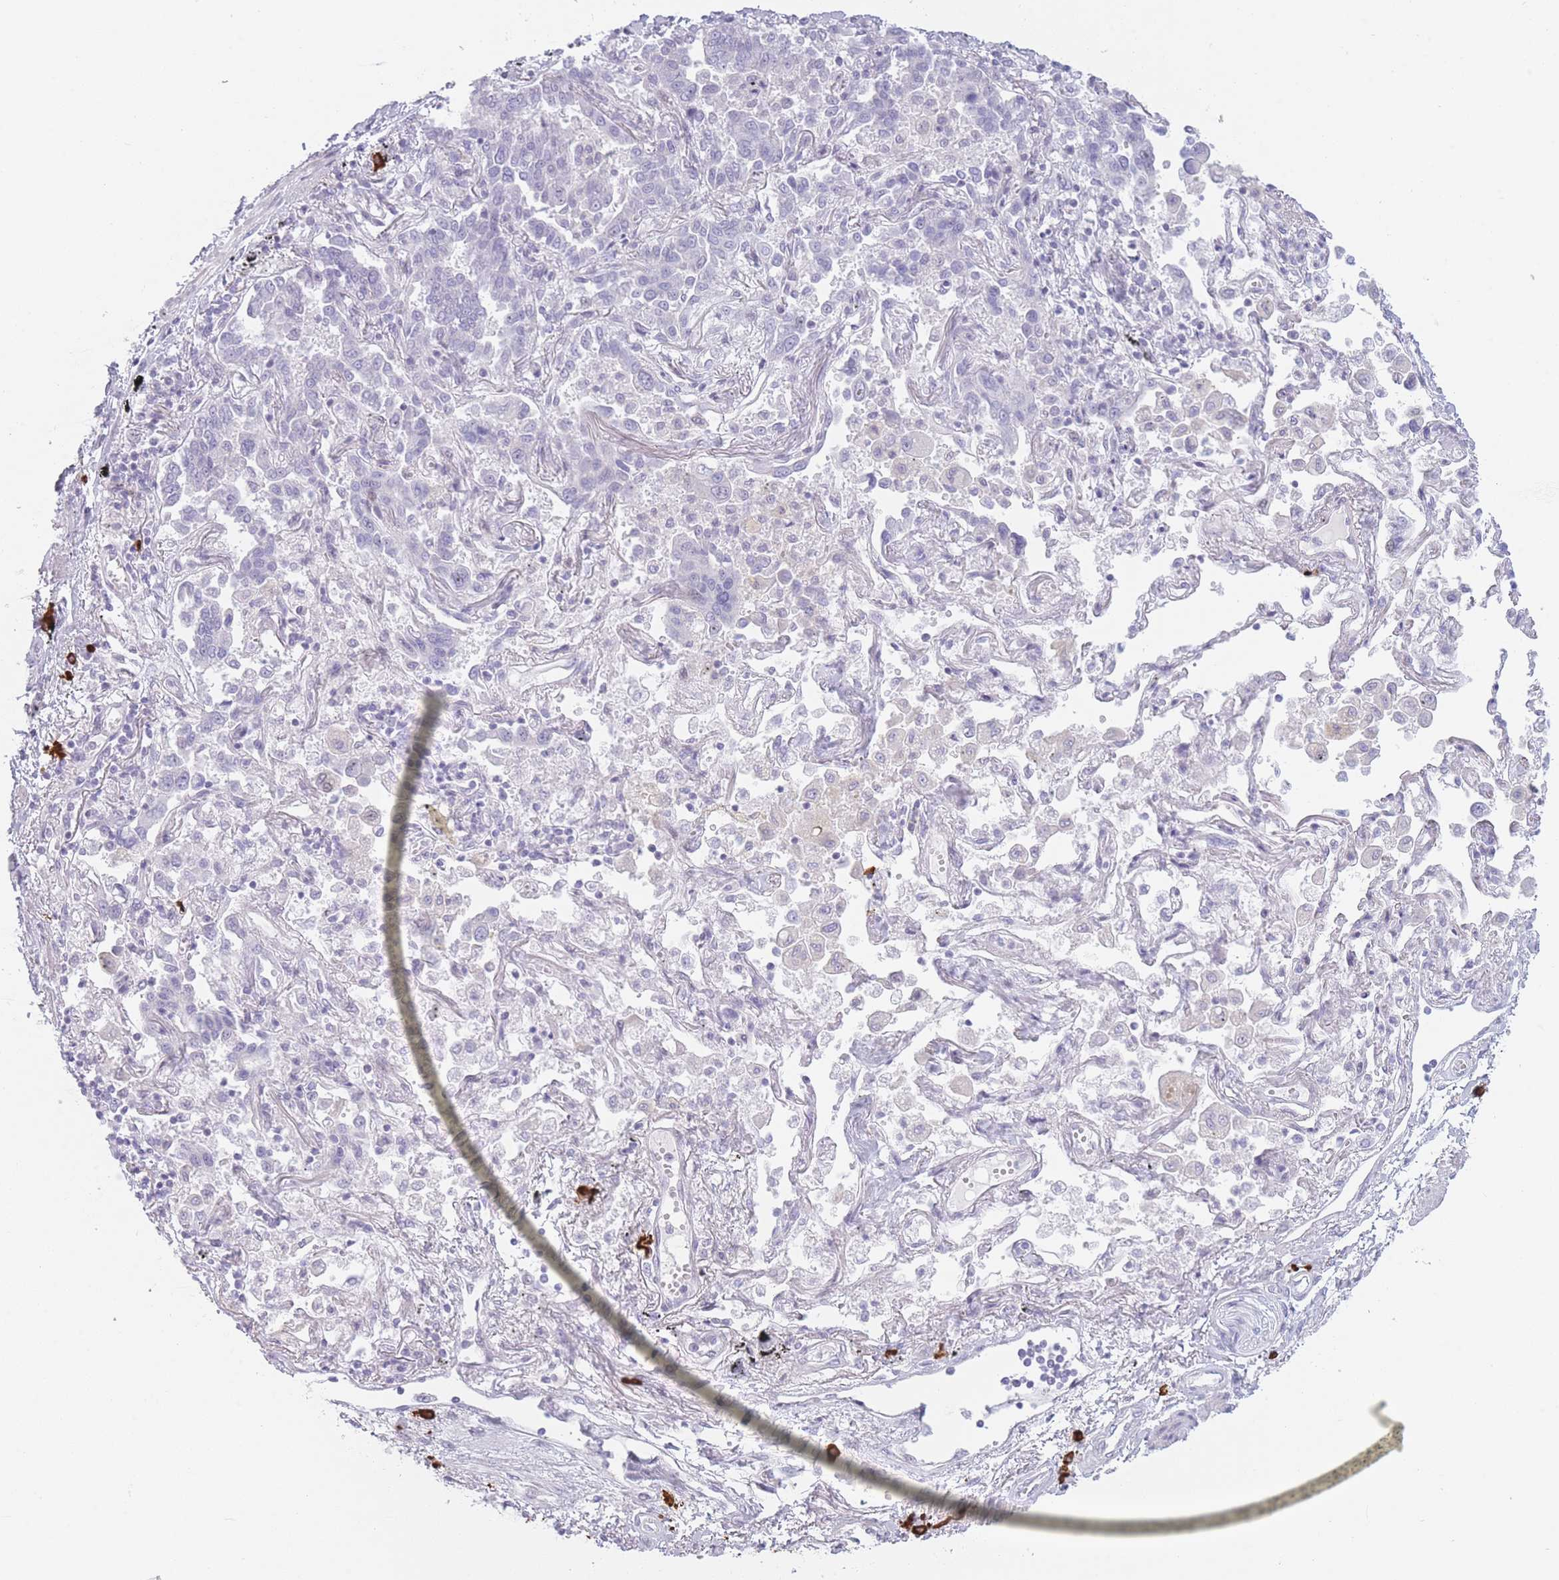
{"staining": {"intensity": "negative", "quantity": "none", "location": "none"}, "tissue": "lung cancer", "cell_type": "Tumor cells", "image_type": "cancer", "snomed": [{"axis": "morphology", "description": "Adenocarcinoma, NOS"}, {"axis": "topography", "description": "Lung"}], "caption": "Tumor cells show no significant staining in lung cancer (adenocarcinoma). The staining was performed using DAB (3,3'-diaminobenzidine) to visualize the protein expression in brown, while the nuclei were stained in blue with hematoxylin (Magnification: 20x).", "gene": "PLEKHG2", "patient": {"sex": "male", "age": 67}}